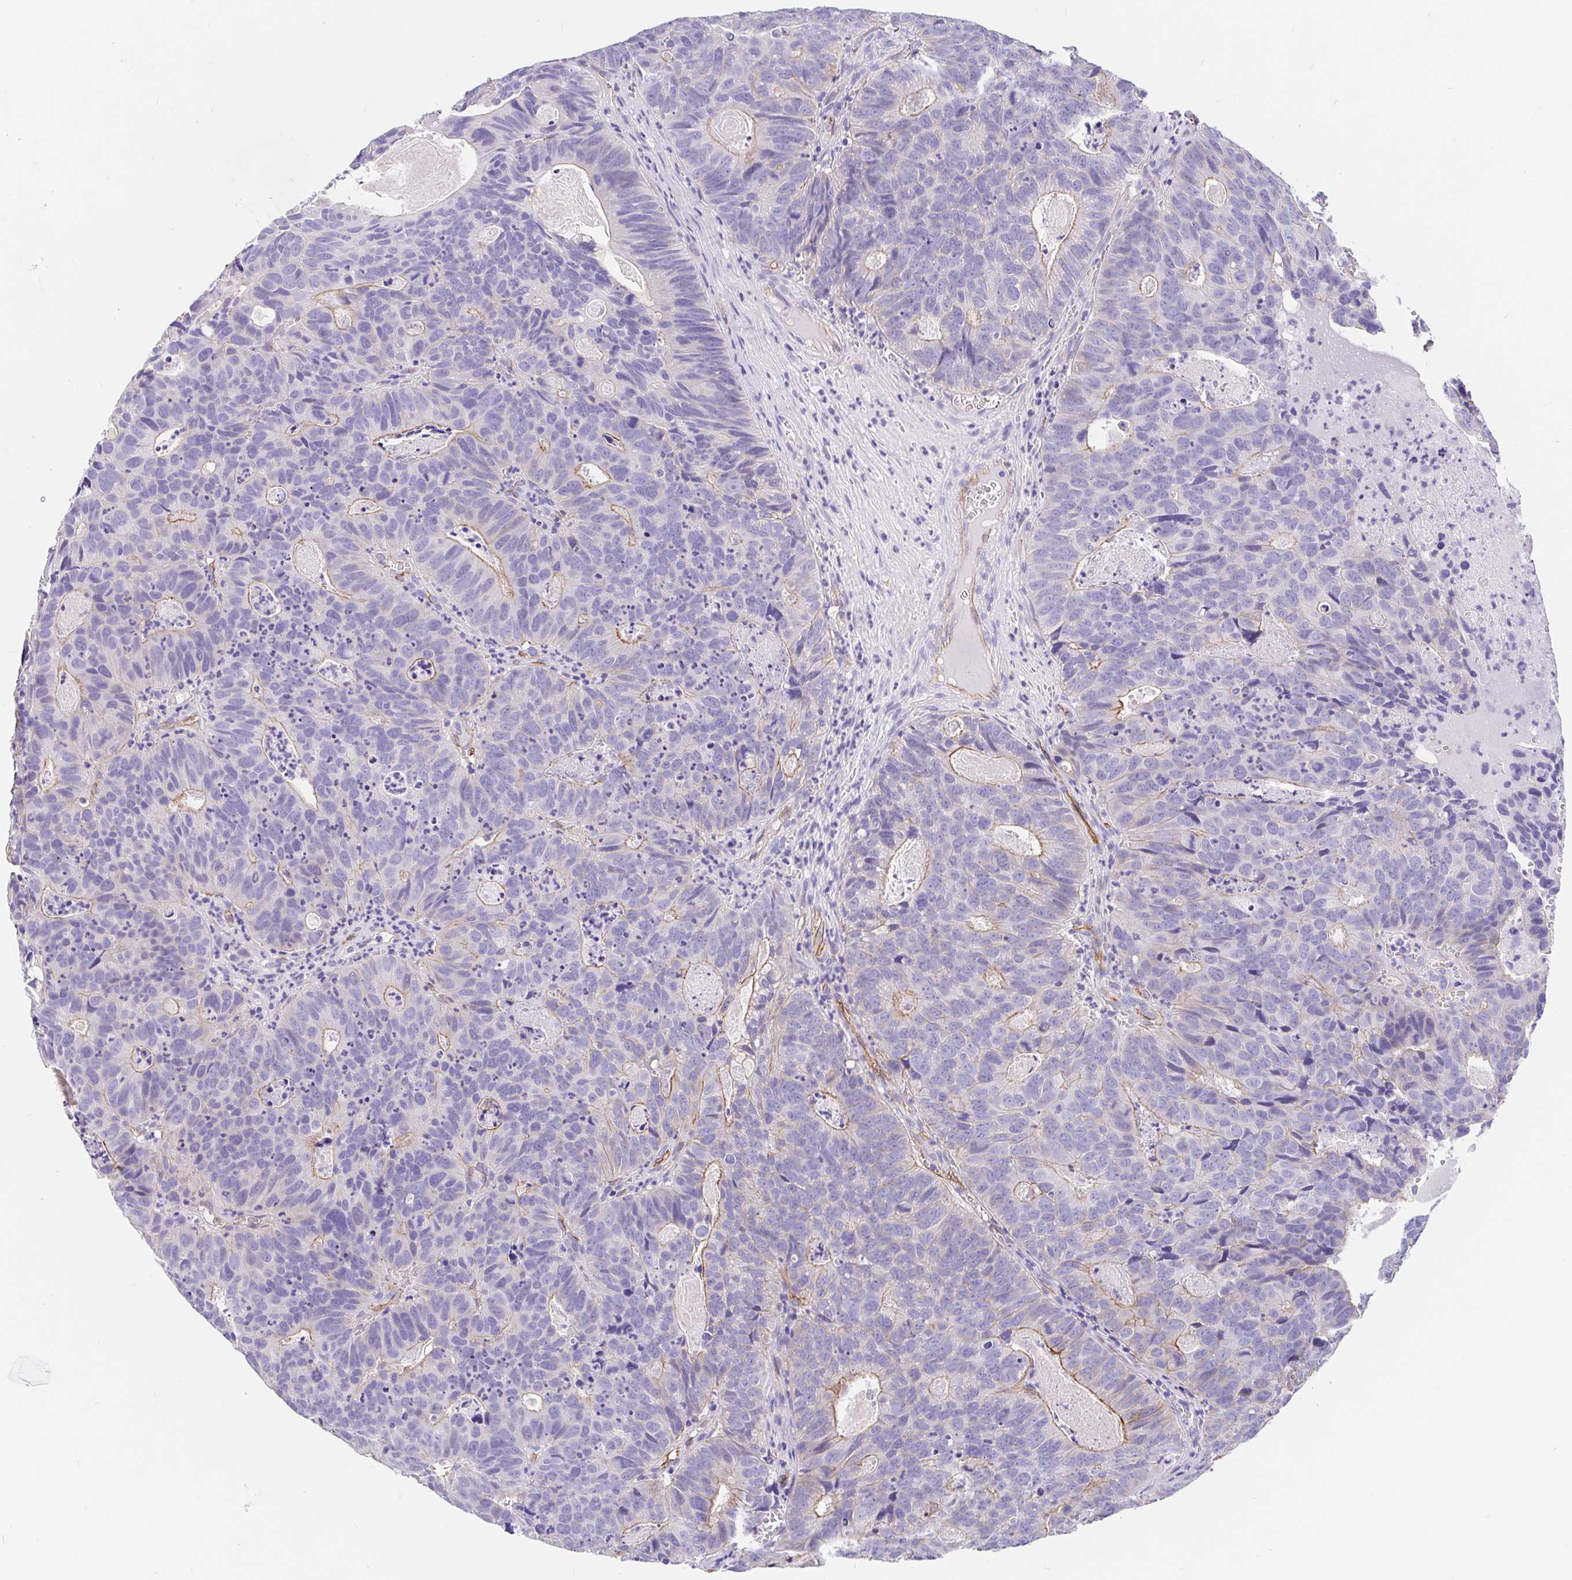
{"staining": {"intensity": "weak", "quantity": "<25%", "location": "cytoplasmic/membranous"}, "tissue": "head and neck cancer", "cell_type": "Tumor cells", "image_type": "cancer", "snomed": [{"axis": "morphology", "description": "Adenocarcinoma, NOS"}, {"axis": "topography", "description": "Head-Neck"}], "caption": "IHC of adenocarcinoma (head and neck) displays no positivity in tumor cells. (Brightfield microscopy of DAB (3,3'-diaminobenzidine) immunohistochemistry (IHC) at high magnification).", "gene": "LIMCH1", "patient": {"sex": "male", "age": 62}}